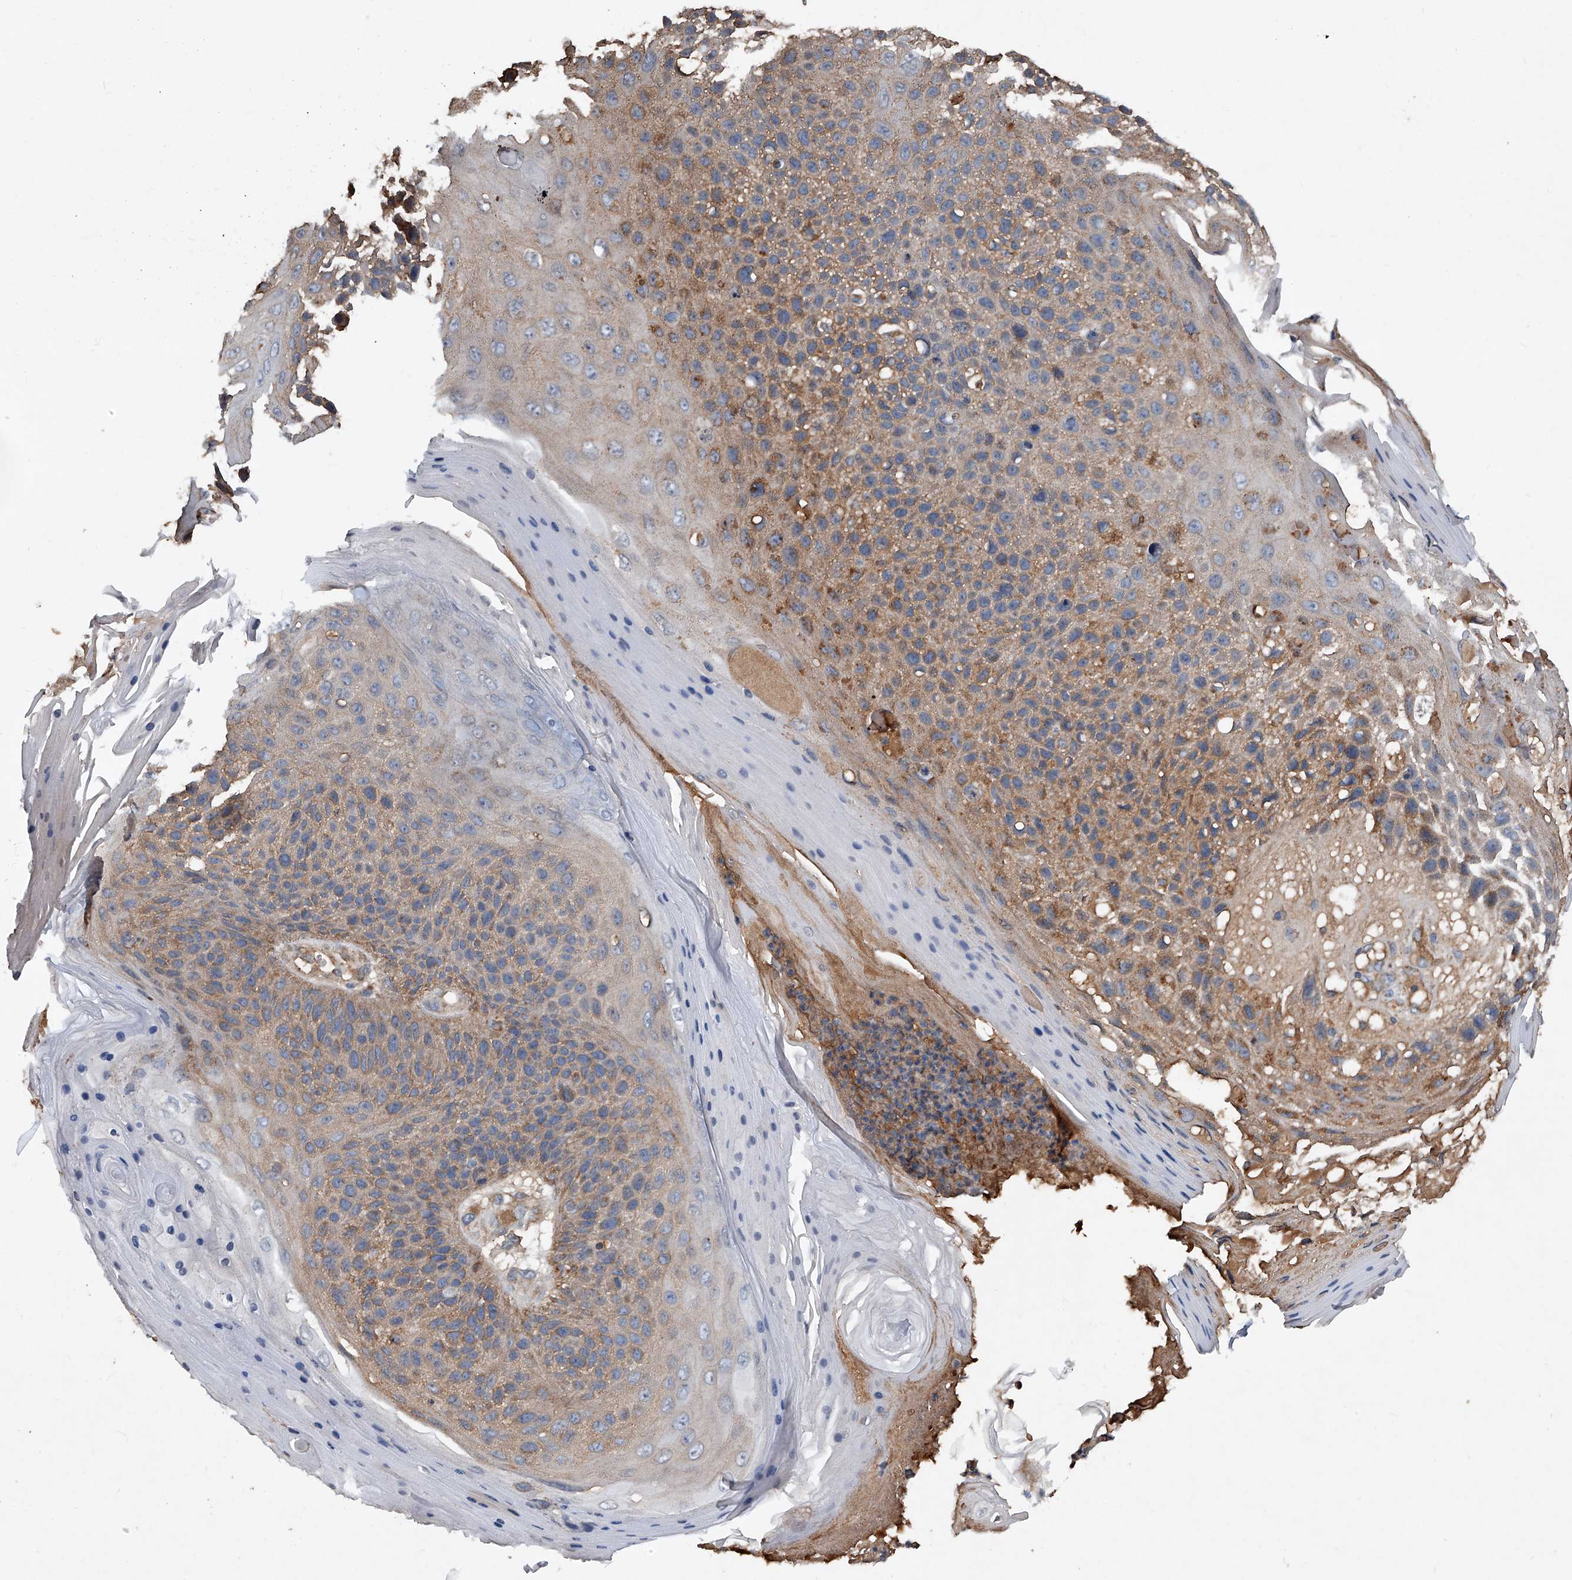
{"staining": {"intensity": "moderate", "quantity": "25%-75%", "location": "cytoplasmic/membranous"}, "tissue": "skin cancer", "cell_type": "Tumor cells", "image_type": "cancer", "snomed": [{"axis": "morphology", "description": "Squamous cell carcinoma, NOS"}, {"axis": "topography", "description": "Skin"}], "caption": "Protein staining exhibits moderate cytoplasmic/membranous staining in approximately 25%-75% of tumor cells in skin cancer (squamous cell carcinoma).", "gene": "SDHA", "patient": {"sex": "female", "age": 88}}